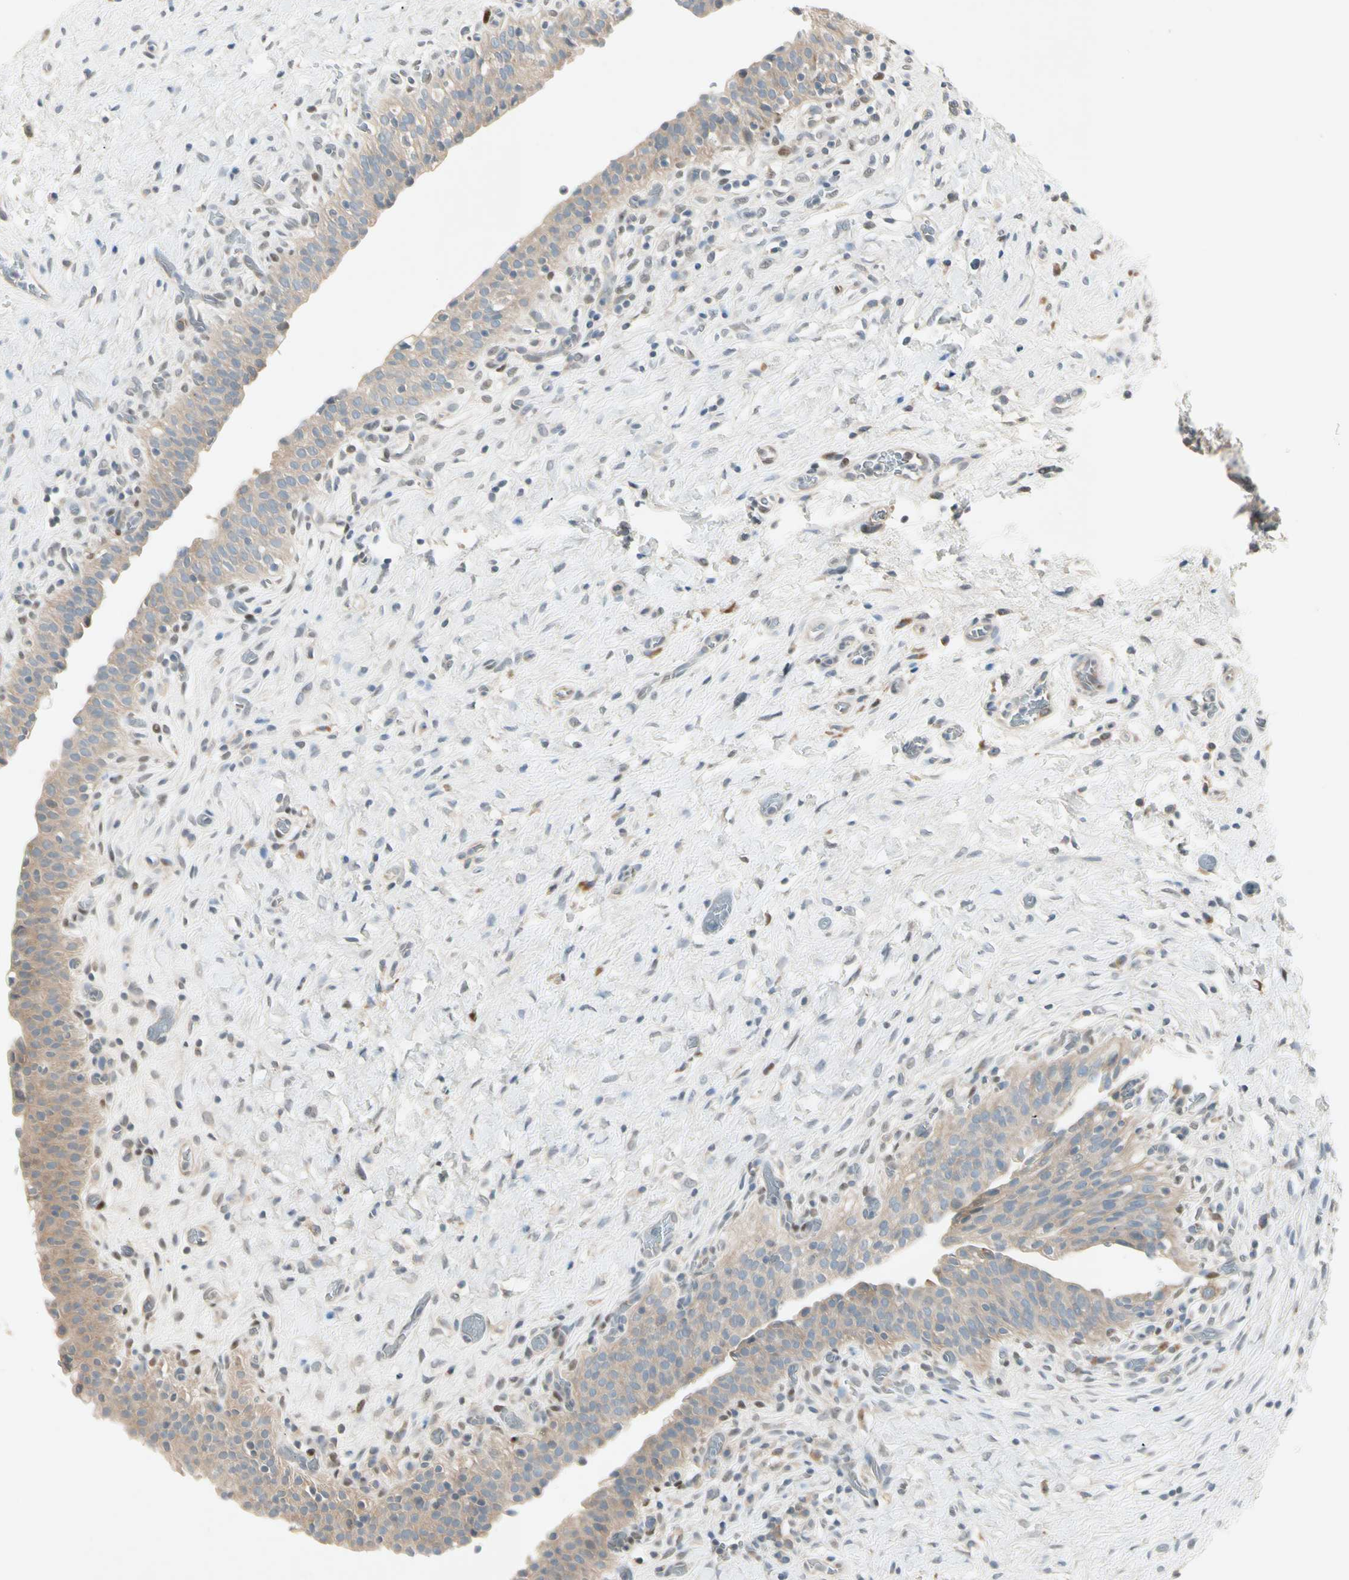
{"staining": {"intensity": "weak", "quantity": ">75%", "location": "cytoplasmic/membranous"}, "tissue": "urinary bladder", "cell_type": "Urothelial cells", "image_type": "normal", "snomed": [{"axis": "morphology", "description": "Normal tissue, NOS"}, {"axis": "topography", "description": "Urinary bladder"}], "caption": "Immunohistochemistry (IHC) staining of normal urinary bladder, which exhibits low levels of weak cytoplasmic/membranous expression in approximately >75% of urothelial cells indicating weak cytoplasmic/membranous protein staining. The staining was performed using DAB (brown) for protein detection and nuclei were counterstained in hematoxylin (blue).", "gene": "IL1R1", "patient": {"sex": "male", "age": 51}}